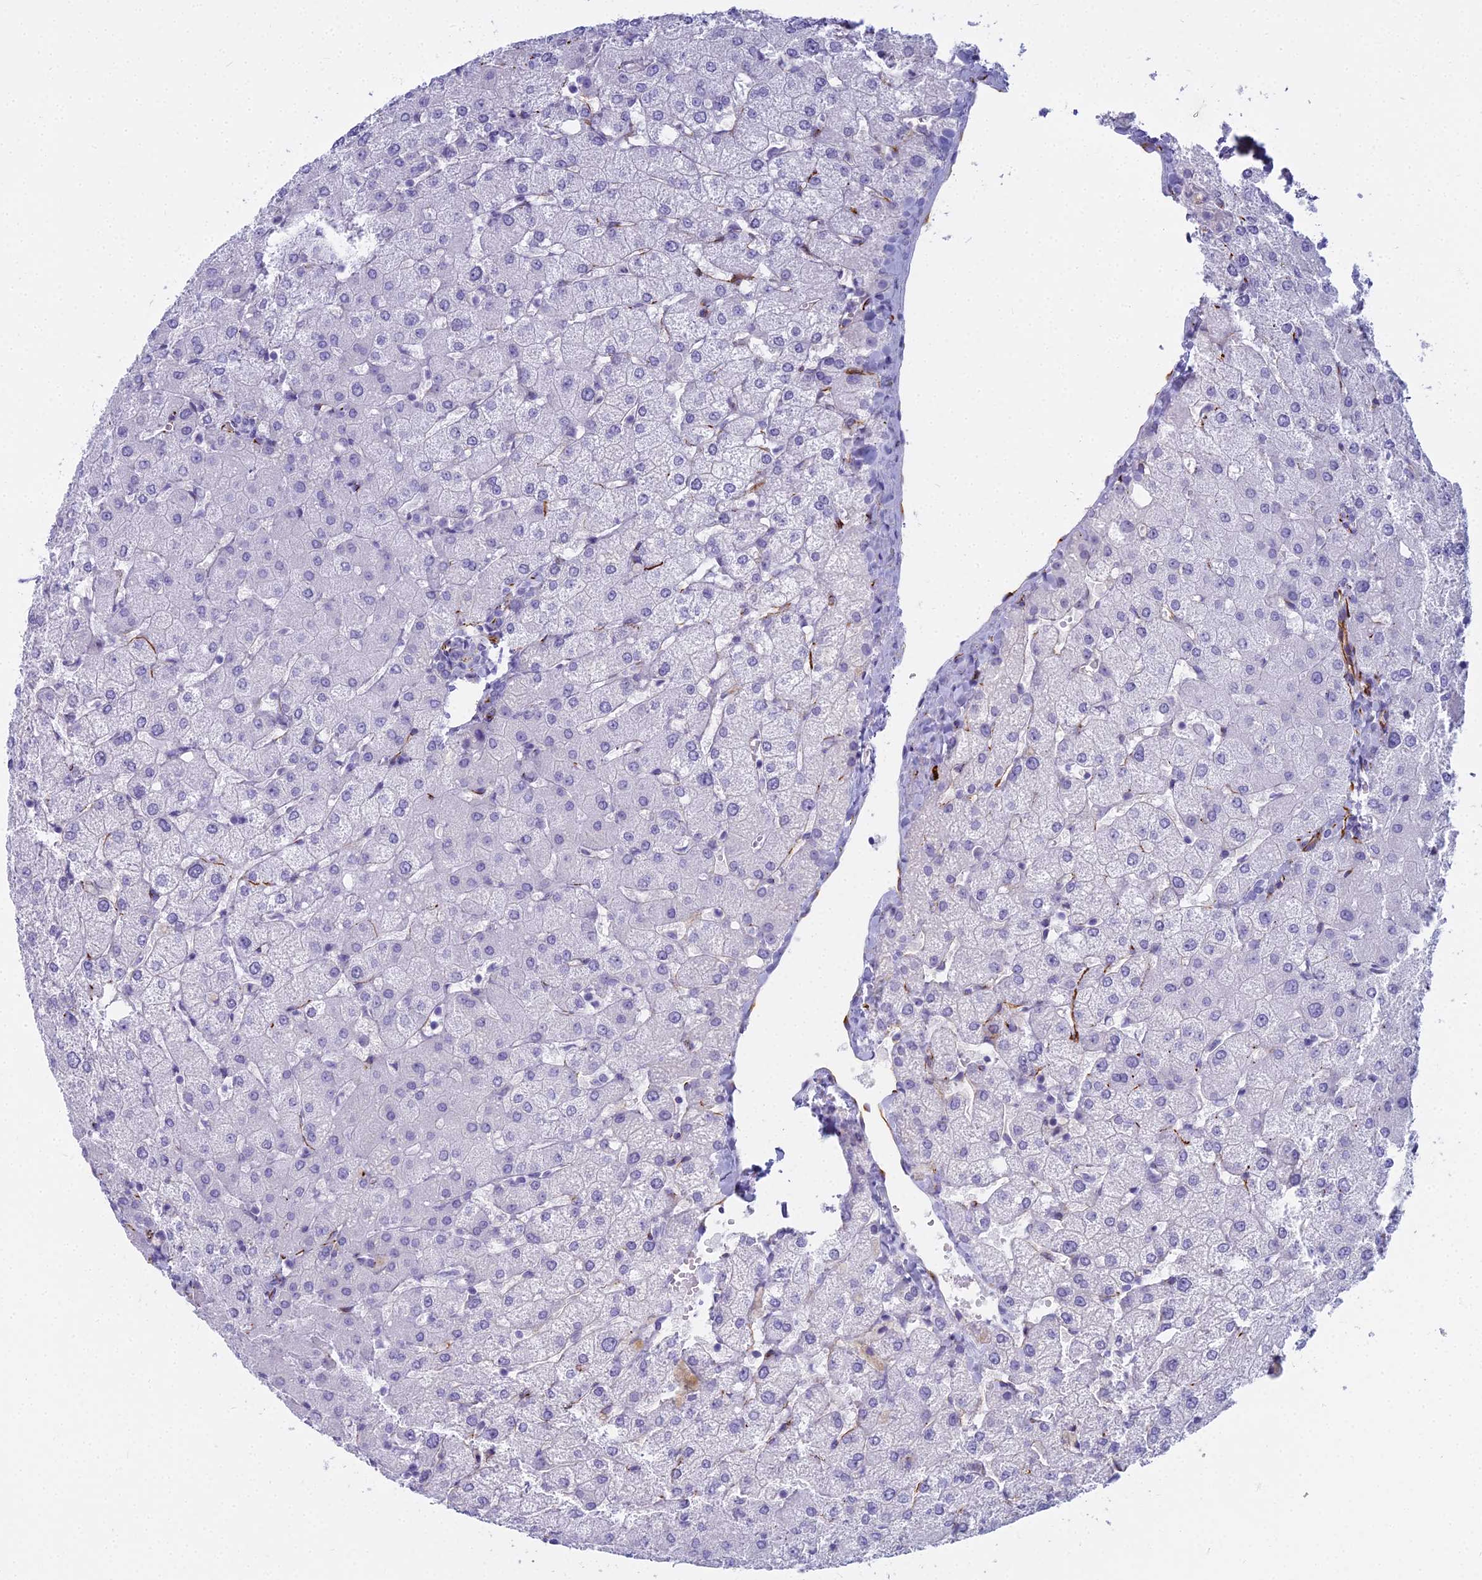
{"staining": {"intensity": "negative", "quantity": "none", "location": "none"}, "tissue": "liver", "cell_type": "Cholangiocytes", "image_type": "normal", "snomed": [{"axis": "morphology", "description": "Normal tissue, NOS"}, {"axis": "topography", "description": "Liver"}], "caption": "High power microscopy image of an immunohistochemistry (IHC) micrograph of benign liver, revealing no significant staining in cholangiocytes.", "gene": "ENSG00000265118", "patient": {"sex": "female", "age": 54}}